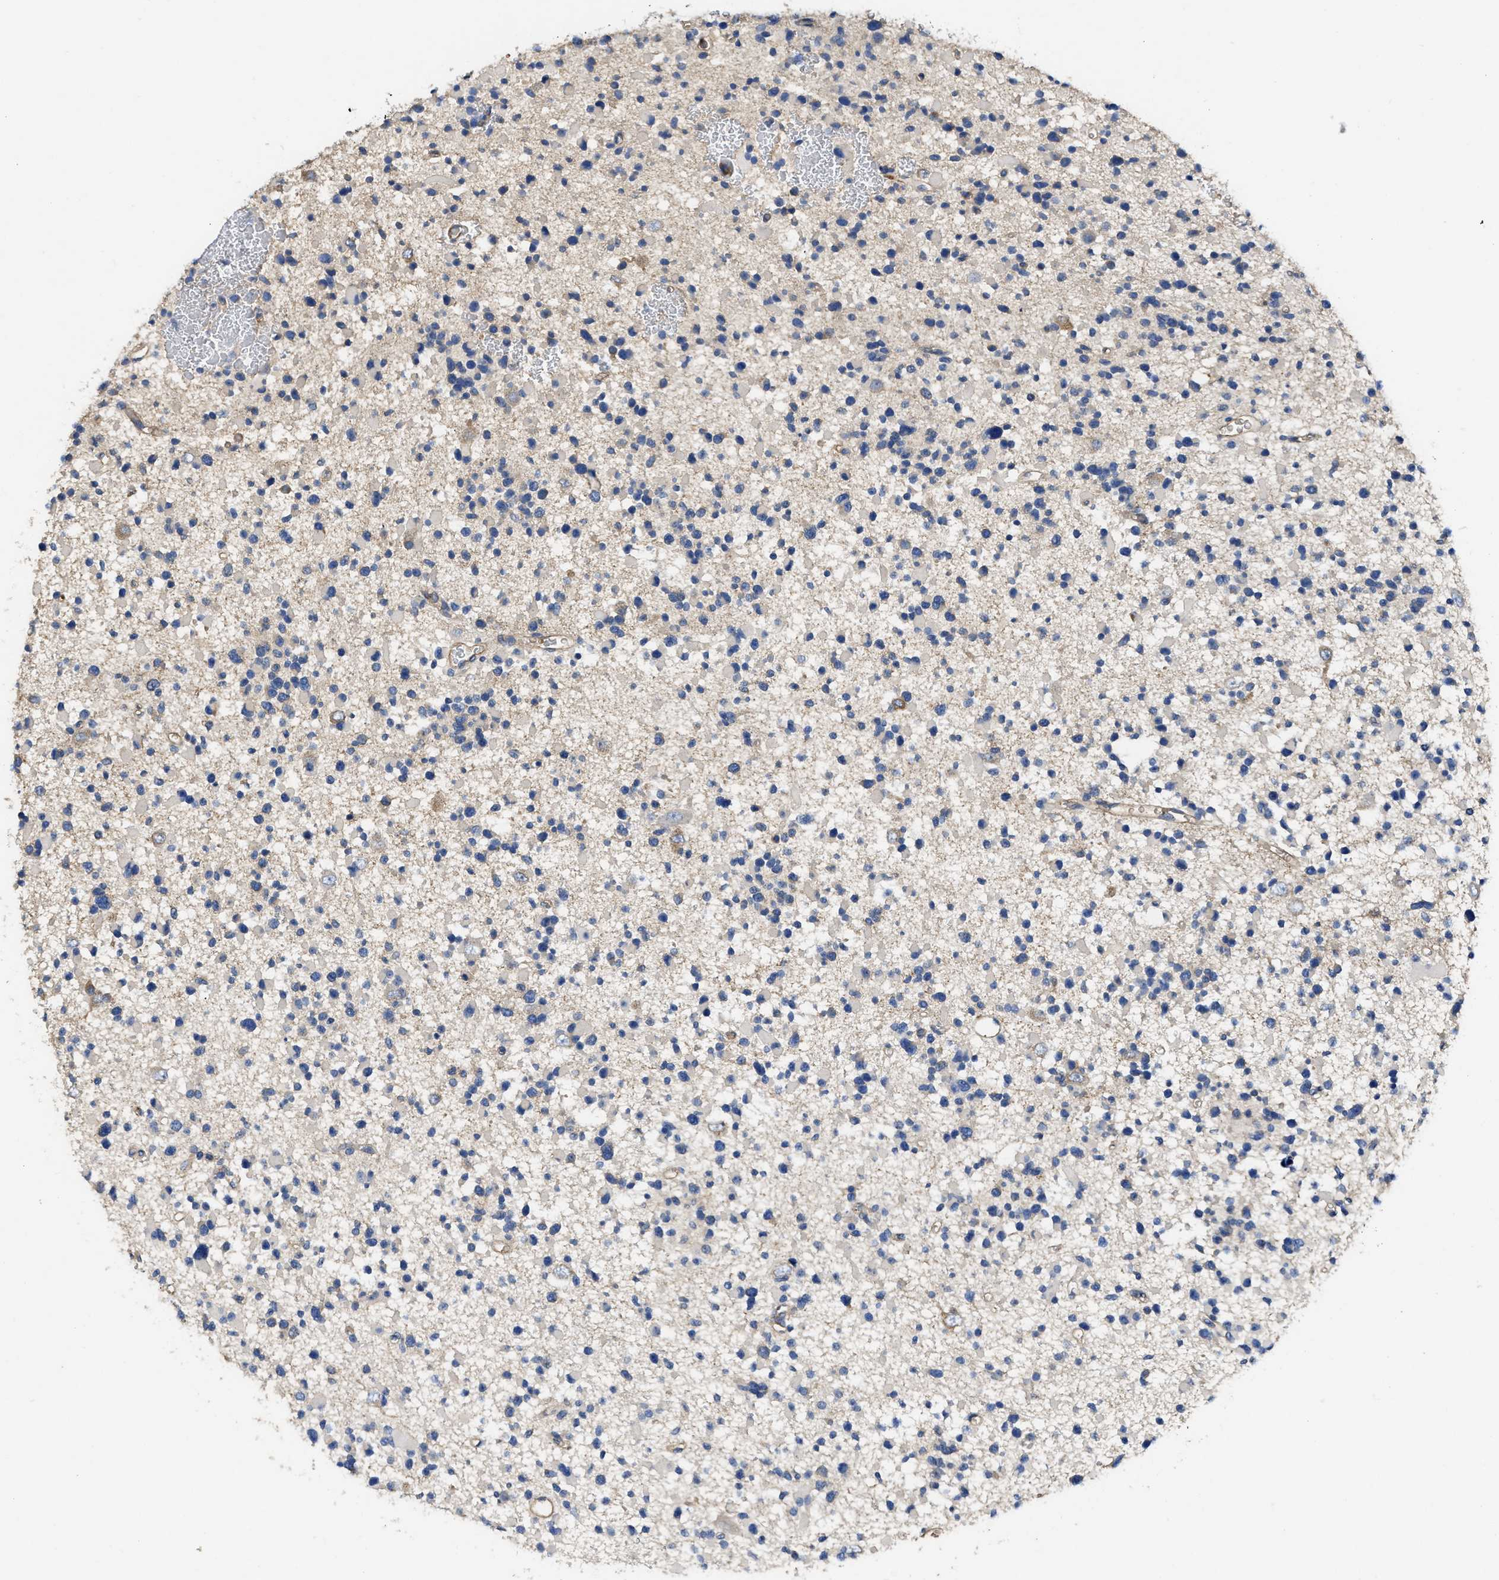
{"staining": {"intensity": "negative", "quantity": "none", "location": "none"}, "tissue": "glioma", "cell_type": "Tumor cells", "image_type": "cancer", "snomed": [{"axis": "morphology", "description": "Glioma, malignant, Low grade"}, {"axis": "topography", "description": "Brain"}], "caption": "Immunohistochemical staining of human glioma displays no significant staining in tumor cells.", "gene": "USP4", "patient": {"sex": "female", "age": 22}}